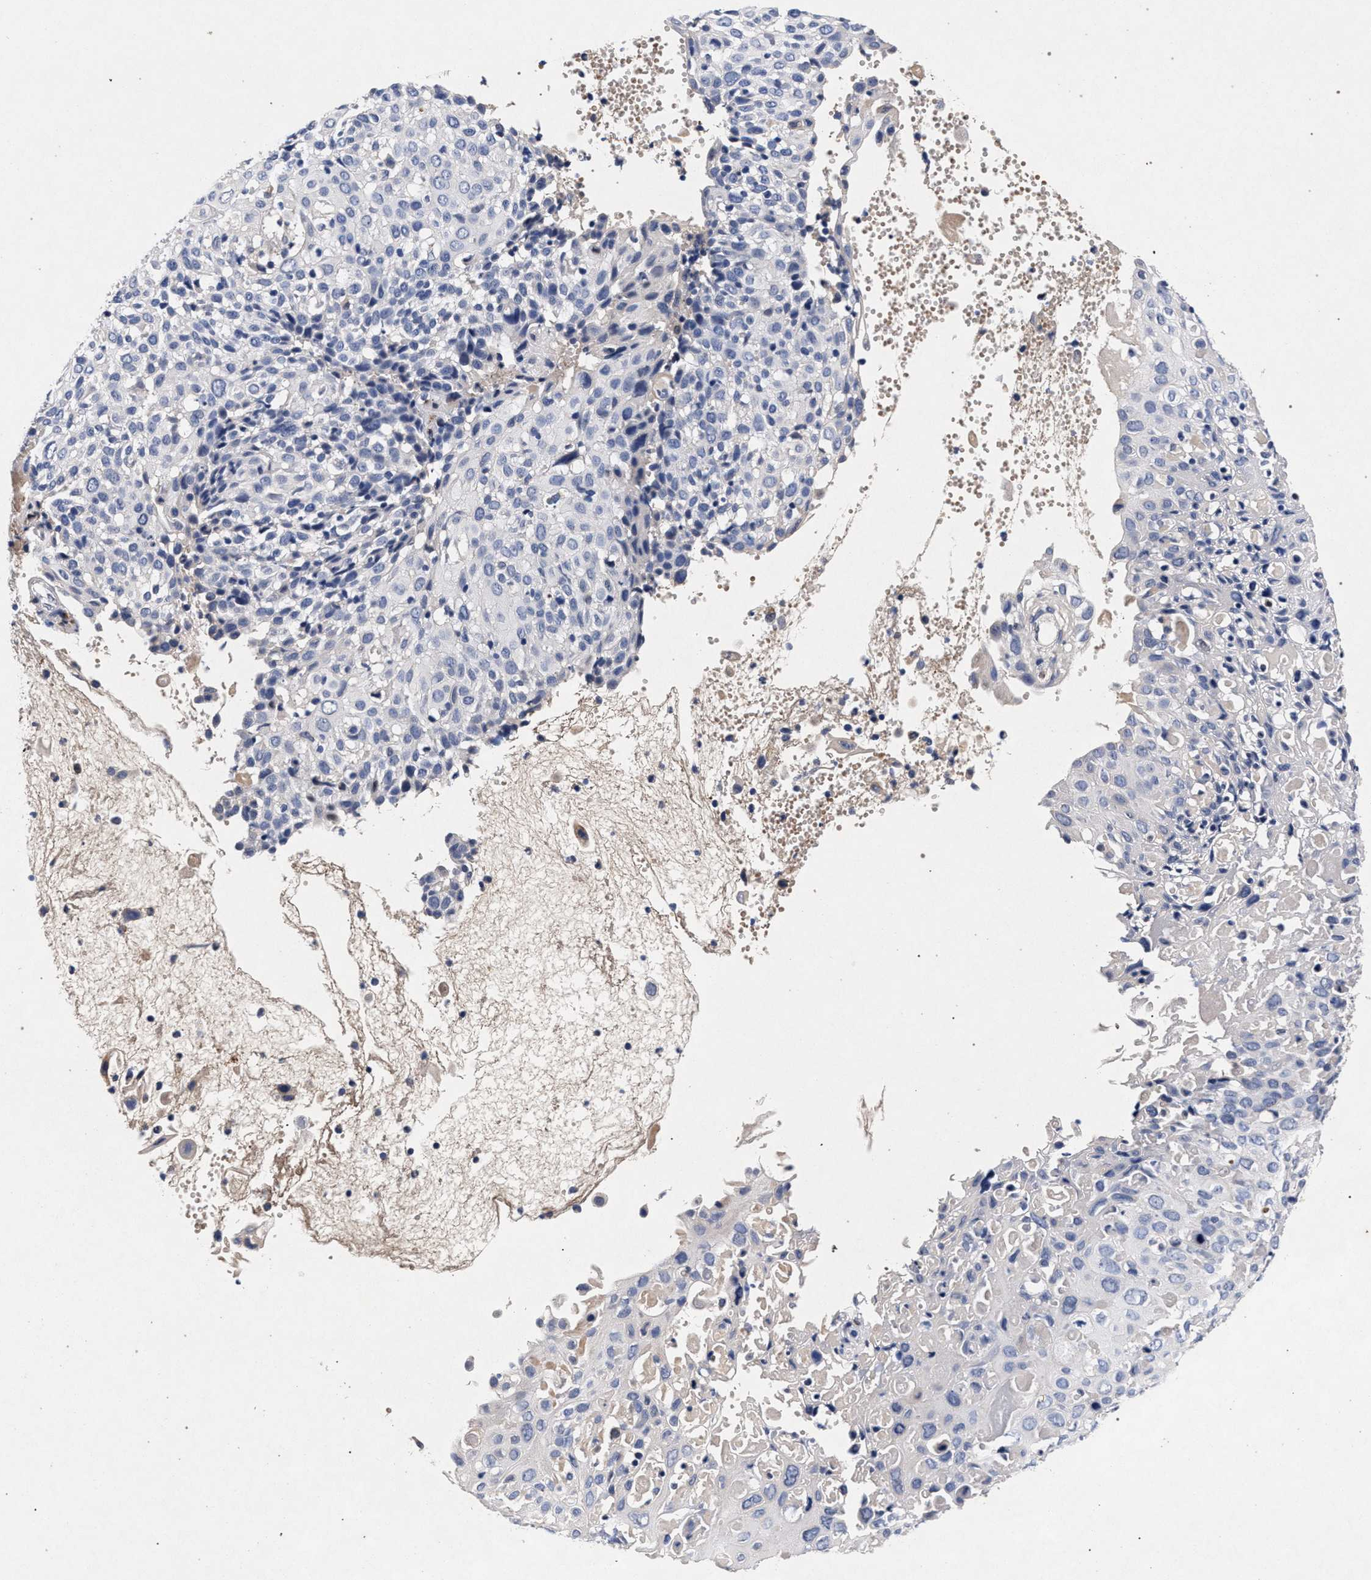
{"staining": {"intensity": "negative", "quantity": "none", "location": "none"}, "tissue": "cervical cancer", "cell_type": "Tumor cells", "image_type": "cancer", "snomed": [{"axis": "morphology", "description": "Squamous cell carcinoma, NOS"}, {"axis": "topography", "description": "Cervix"}], "caption": "The IHC micrograph has no significant expression in tumor cells of cervical squamous cell carcinoma tissue.", "gene": "NEK7", "patient": {"sex": "female", "age": 74}}